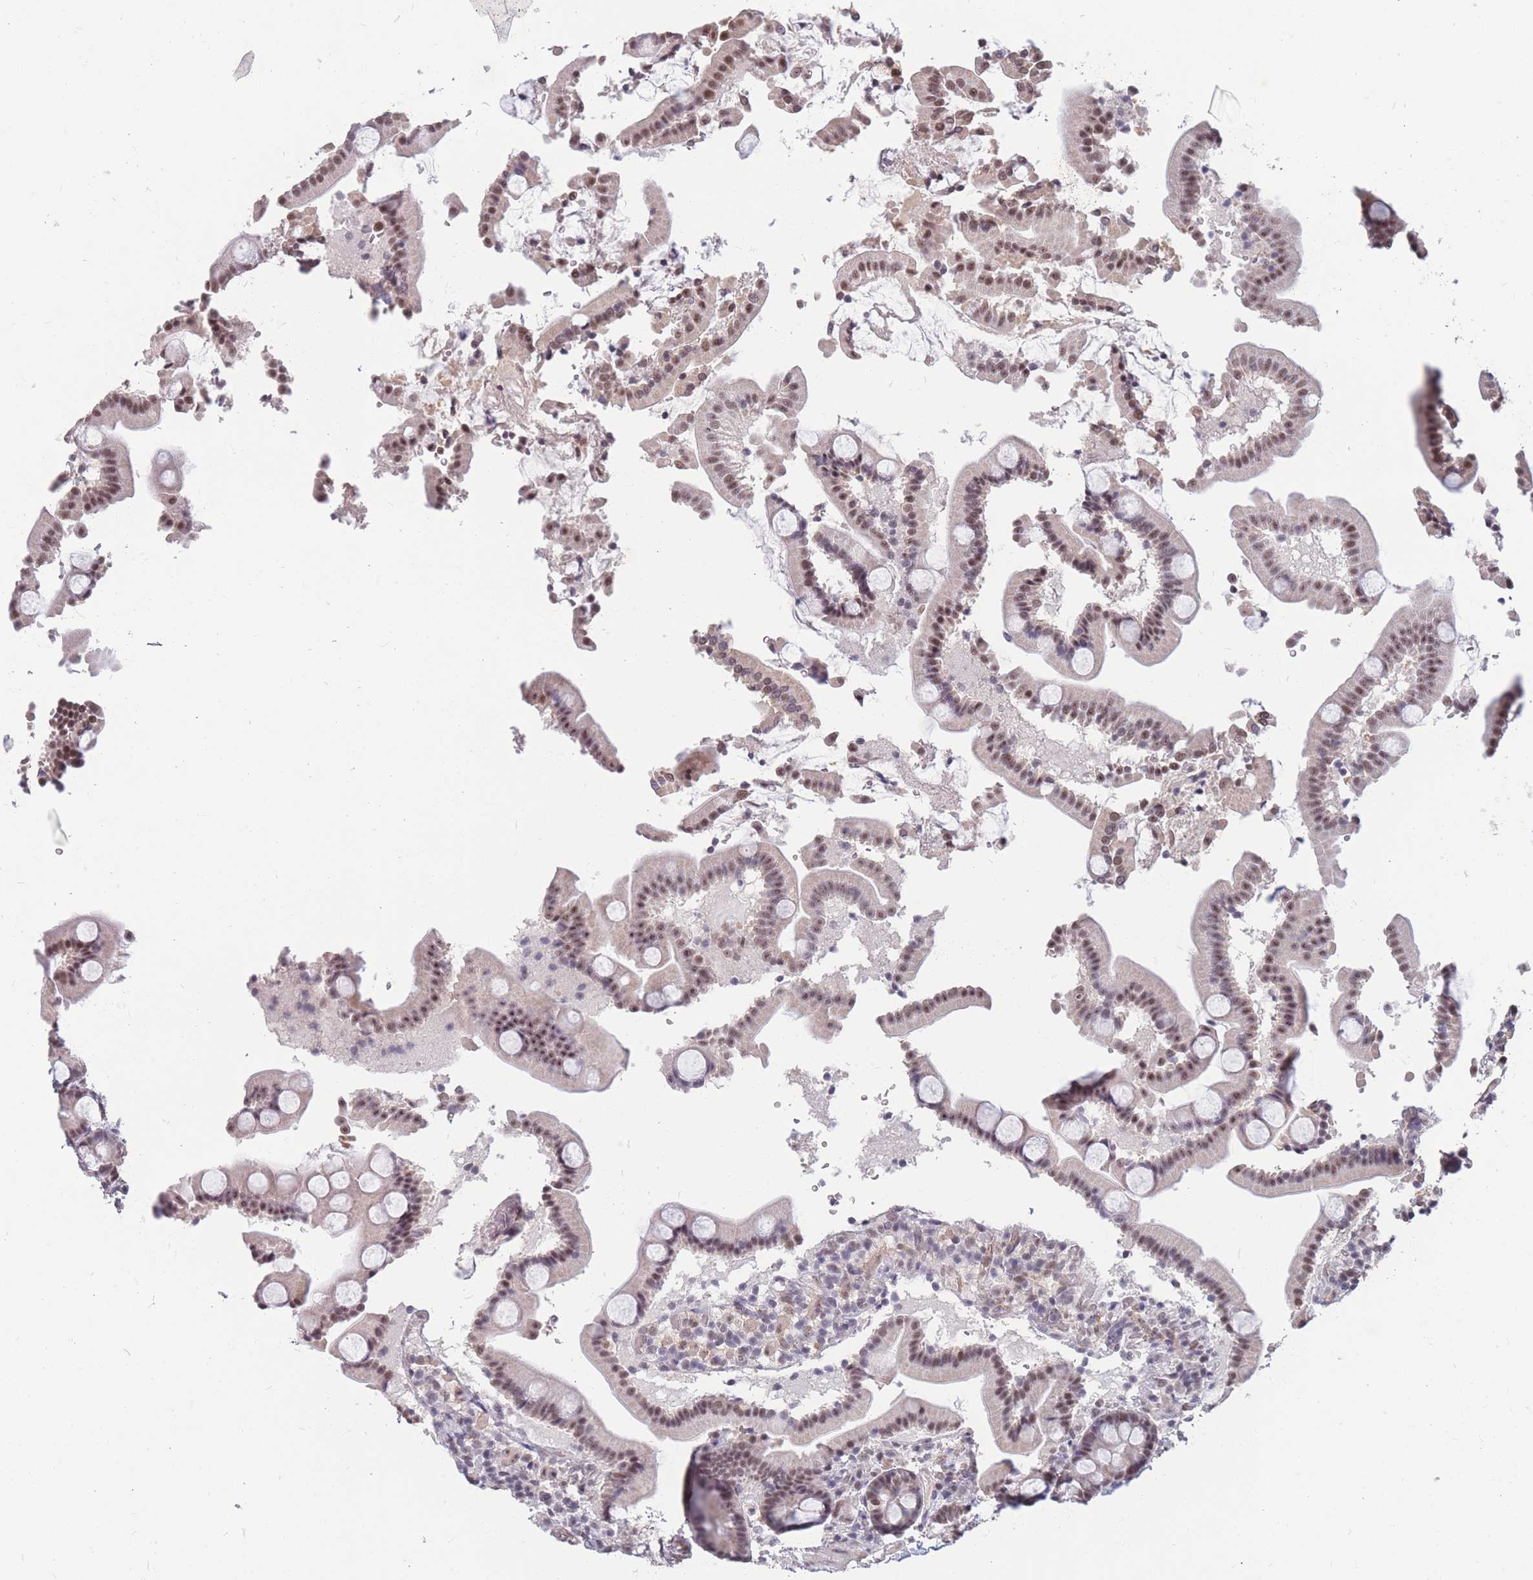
{"staining": {"intensity": "moderate", "quantity": ">75%", "location": "nuclear"}, "tissue": "duodenum", "cell_type": "Glandular cells", "image_type": "normal", "snomed": [{"axis": "morphology", "description": "Normal tissue, NOS"}, {"axis": "topography", "description": "Duodenum"}], "caption": "Glandular cells reveal medium levels of moderate nuclear positivity in approximately >75% of cells in unremarkable duodenum. (DAB (3,3'-diaminobenzidine) = brown stain, brightfield microscopy at high magnification).", "gene": "SNRPA1", "patient": {"sex": "male", "age": 55}}